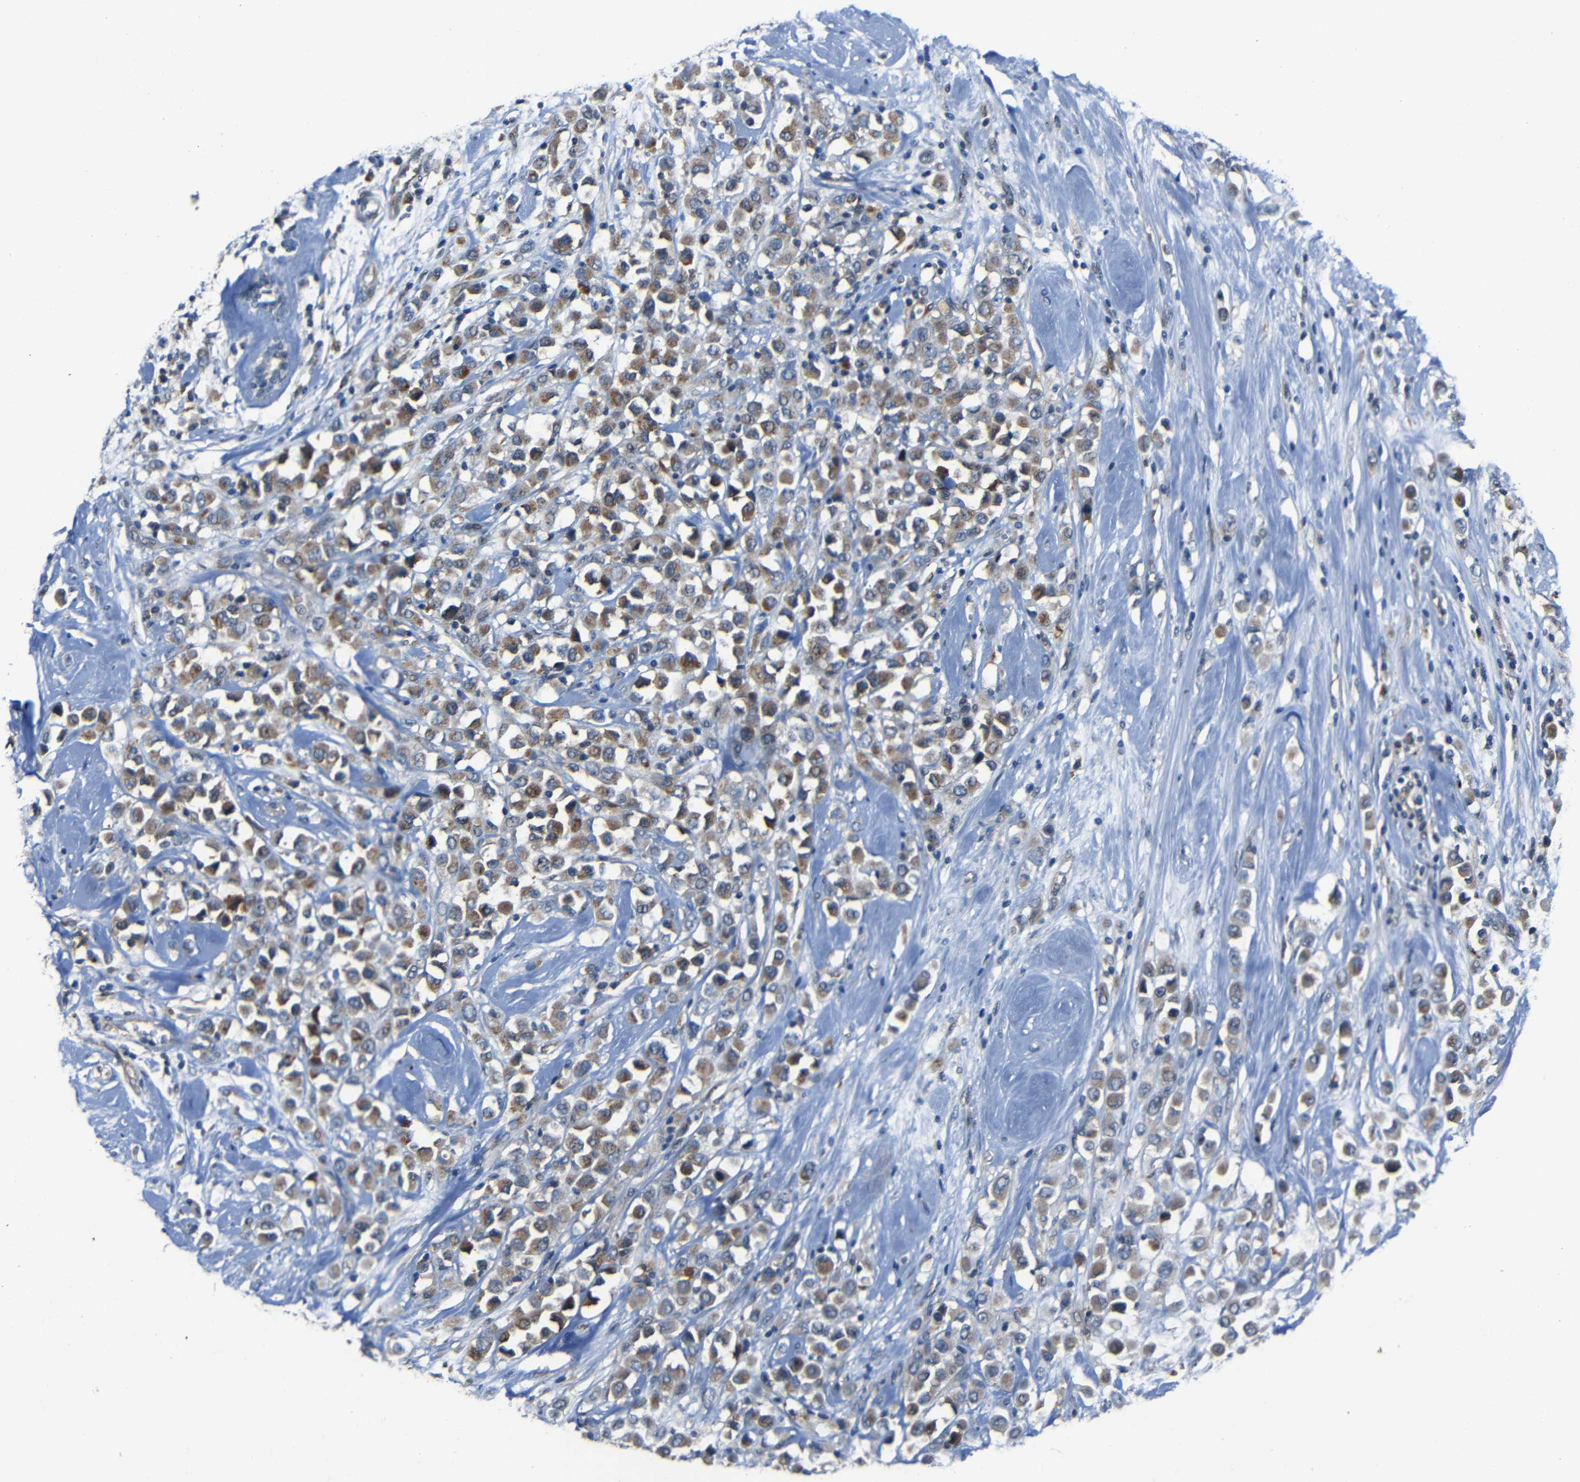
{"staining": {"intensity": "moderate", "quantity": ">75%", "location": "cytoplasmic/membranous"}, "tissue": "breast cancer", "cell_type": "Tumor cells", "image_type": "cancer", "snomed": [{"axis": "morphology", "description": "Duct carcinoma"}, {"axis": "topography", "description": "Breast"}], "caption": "The photomicrograph displays a brown stain indicating the presence of a protein in the cytoplasmic/membranous of tumor cells in breast cancer.", "gene": "DNAJC5", "patient": {"sex": "female", "age": 61}}